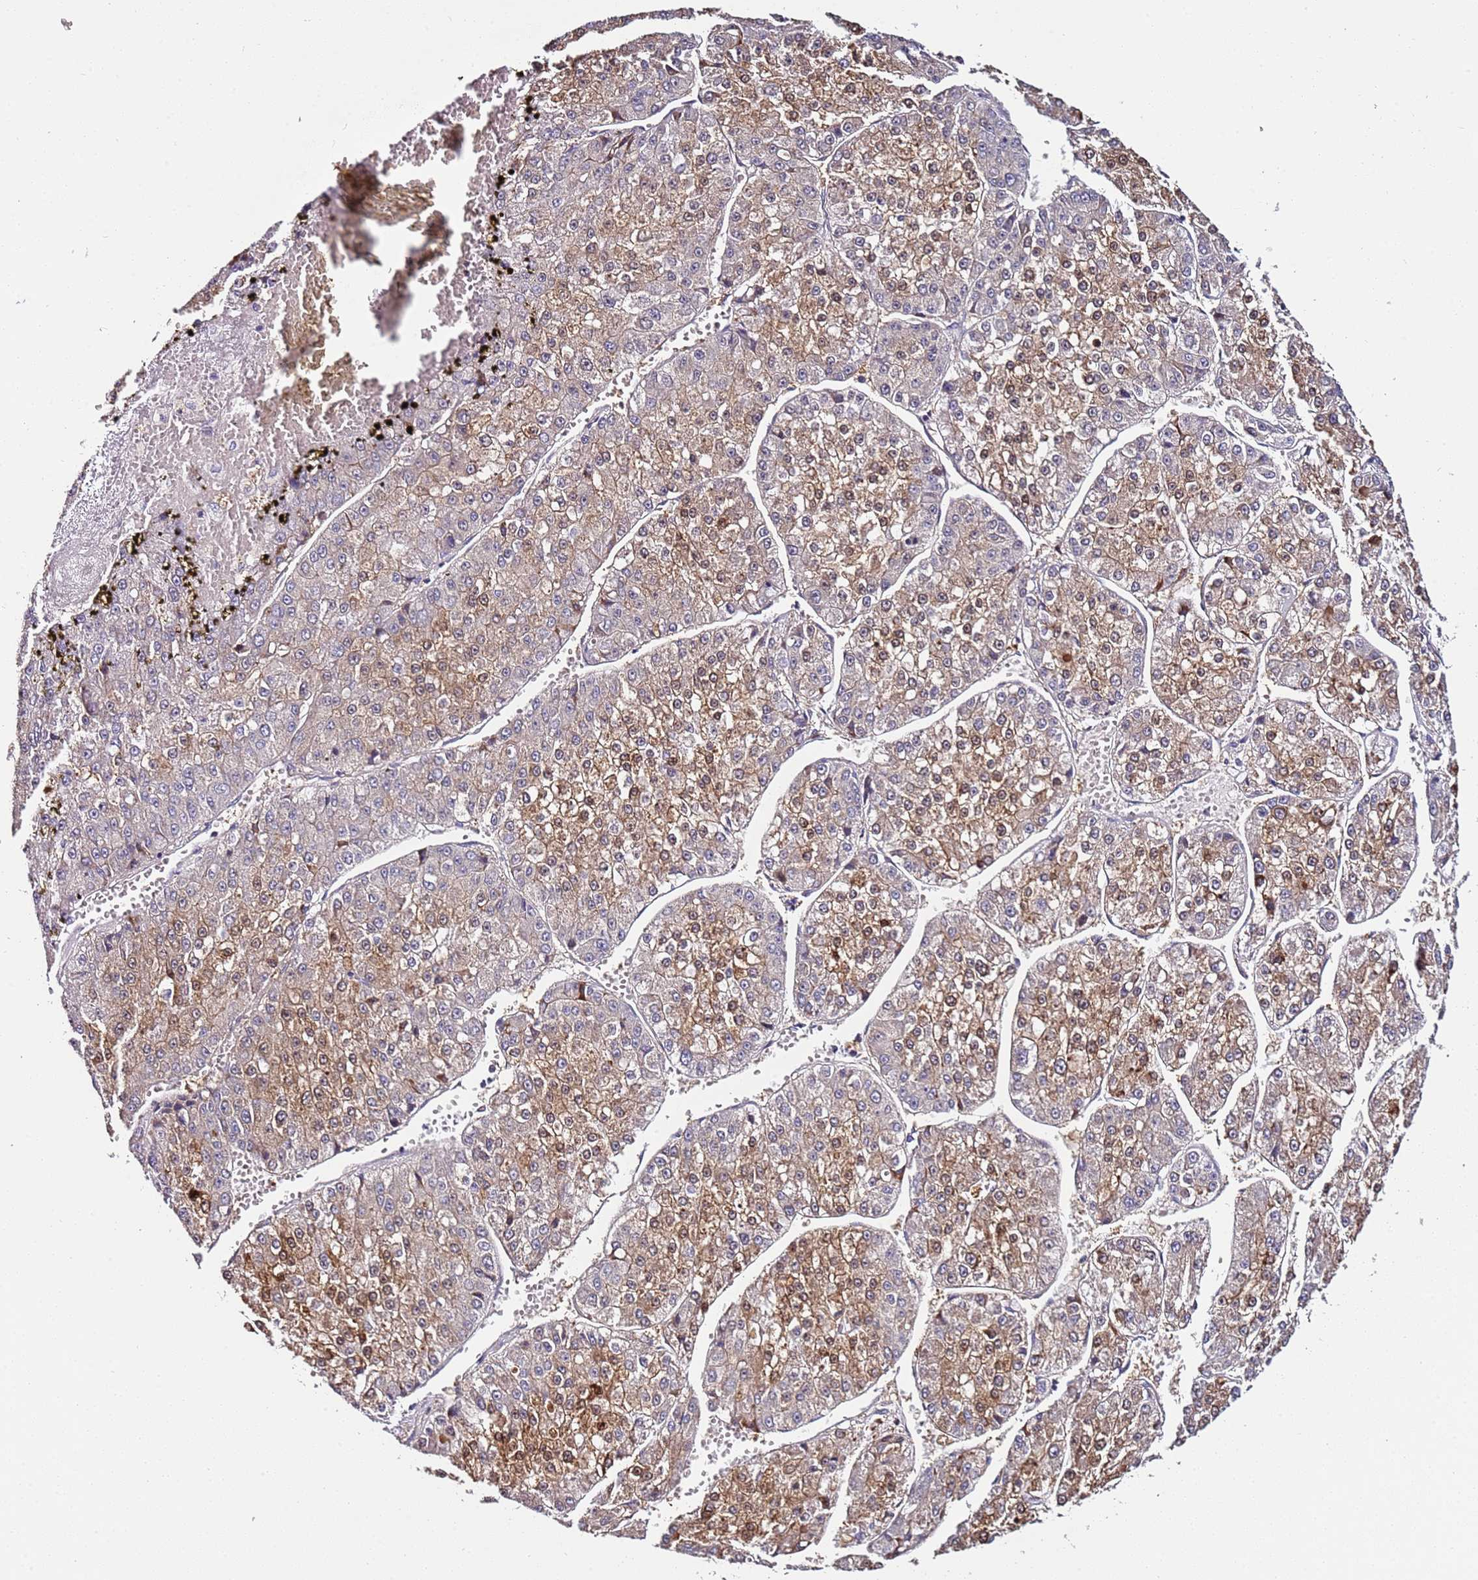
{"staining": {"intensity": "moderate", "quantity": "25%-75%", "location": "cytoplasmic/membranous,nuclear"}, "tissue": "liver cancer", "cell_type": "Tumor cells", "image_type": "cancer", "snomed": [{"axis": "morphology", "description": "Carcinoma, Hepatocellular, NOS"}, {"axis": "topography", "description": "Liver"}], "caption": "Immunohistochemistry of human liver cancer shows medium levels of moderate cytoplasmic/membranous and nuclear expression in about 25%-75% of tumor cells.", "gene": "SRRM5", "patient": {"sex": "female", "age": 73}}